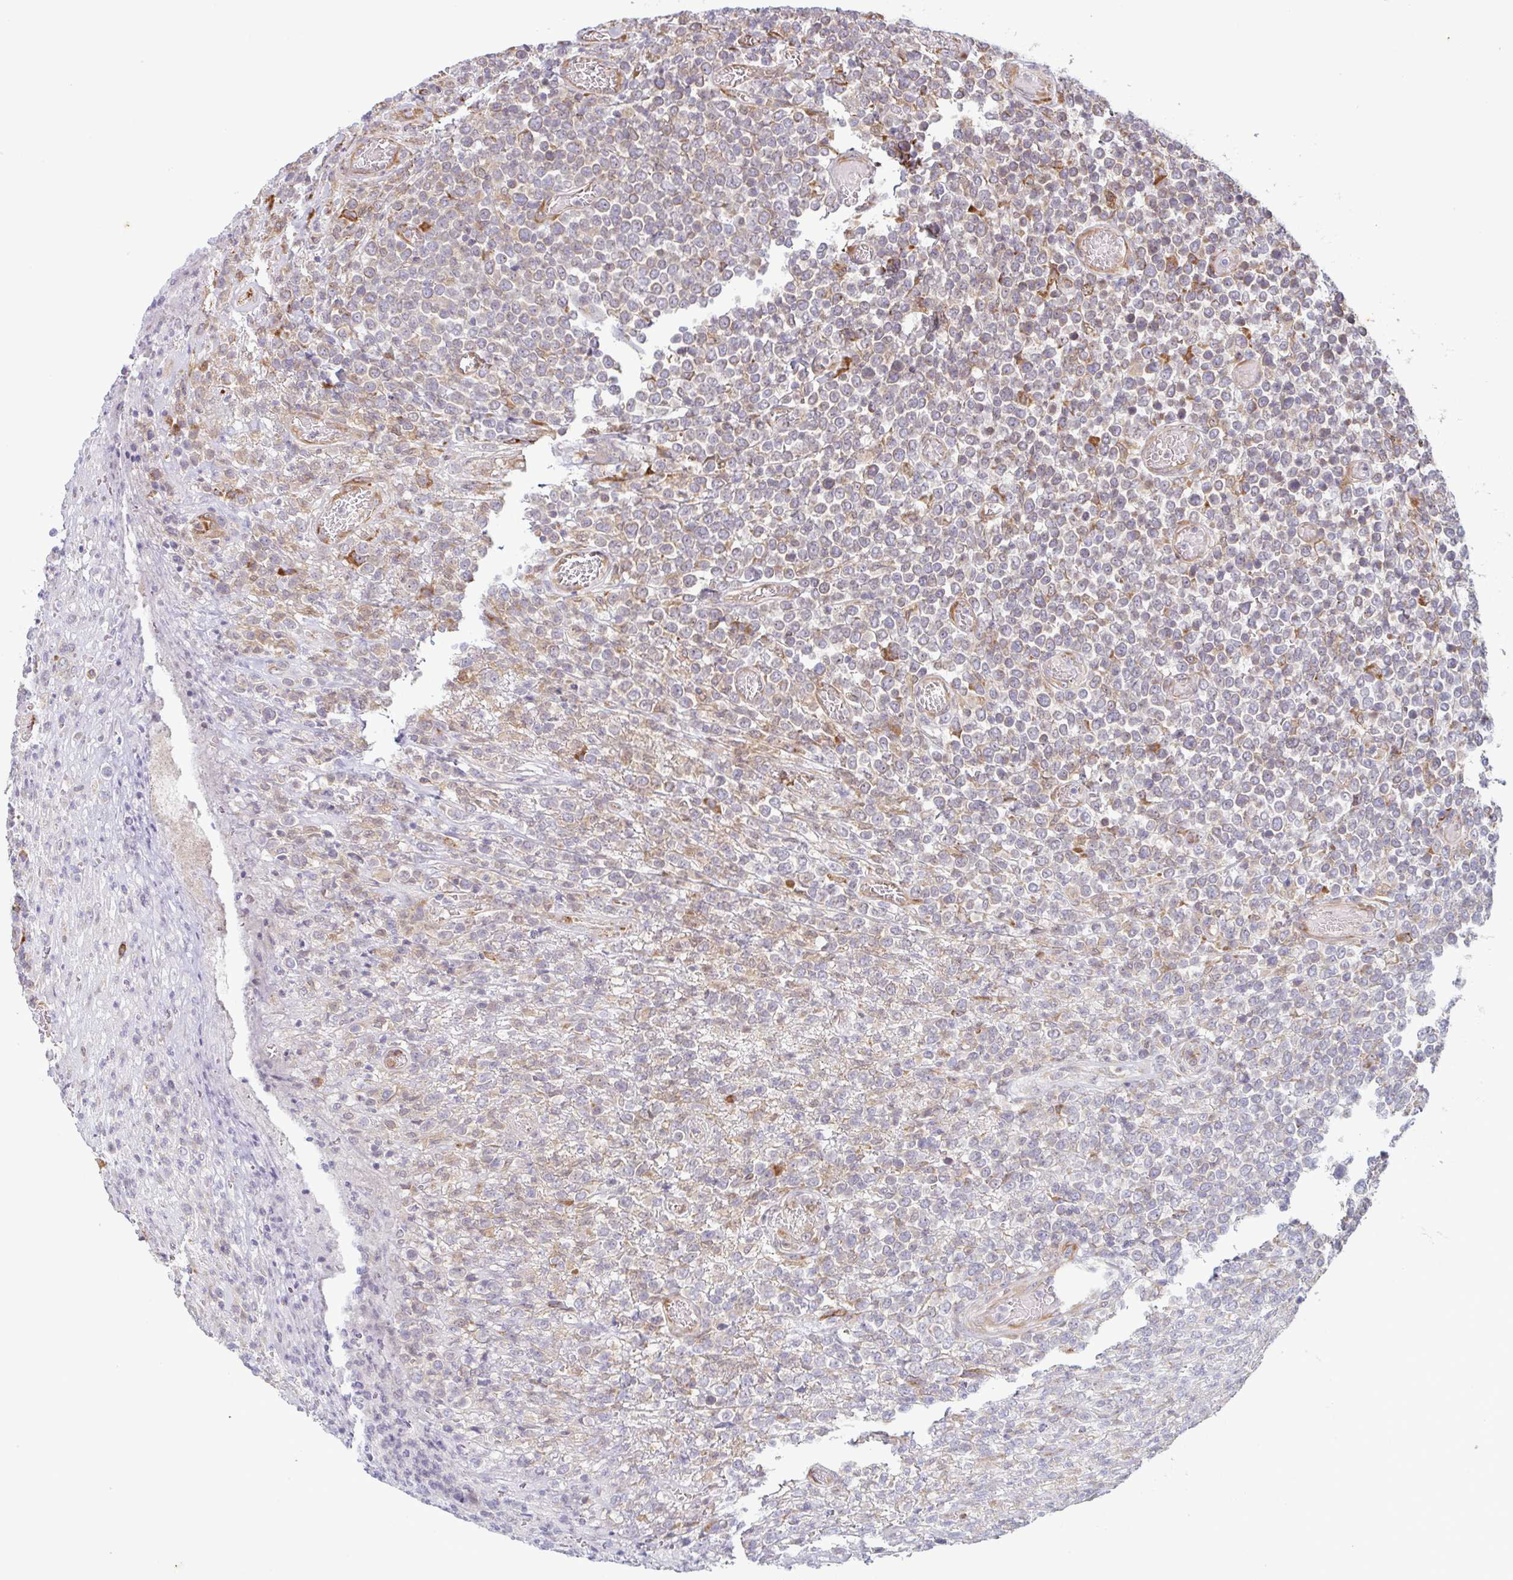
{"staining": {"intensity": "negative", "quantity": "none", "location": "none"}, "tissue": "lymphoma", "cell_type": "Tumor cells", "image_type": "cancer", "snomed": [{"axis": "morphology", "description": "Malignant lymphoma, non-Hodgkin's type, High grade"}, {"axis": "topography", "description": "Soft tissue"}], "caption": "A micrograph of lymphoma stained for a protein reveals no brown staining in tumor cells.", "gene": "RIT1", "patient": {"sex": "female", "age": 56}}